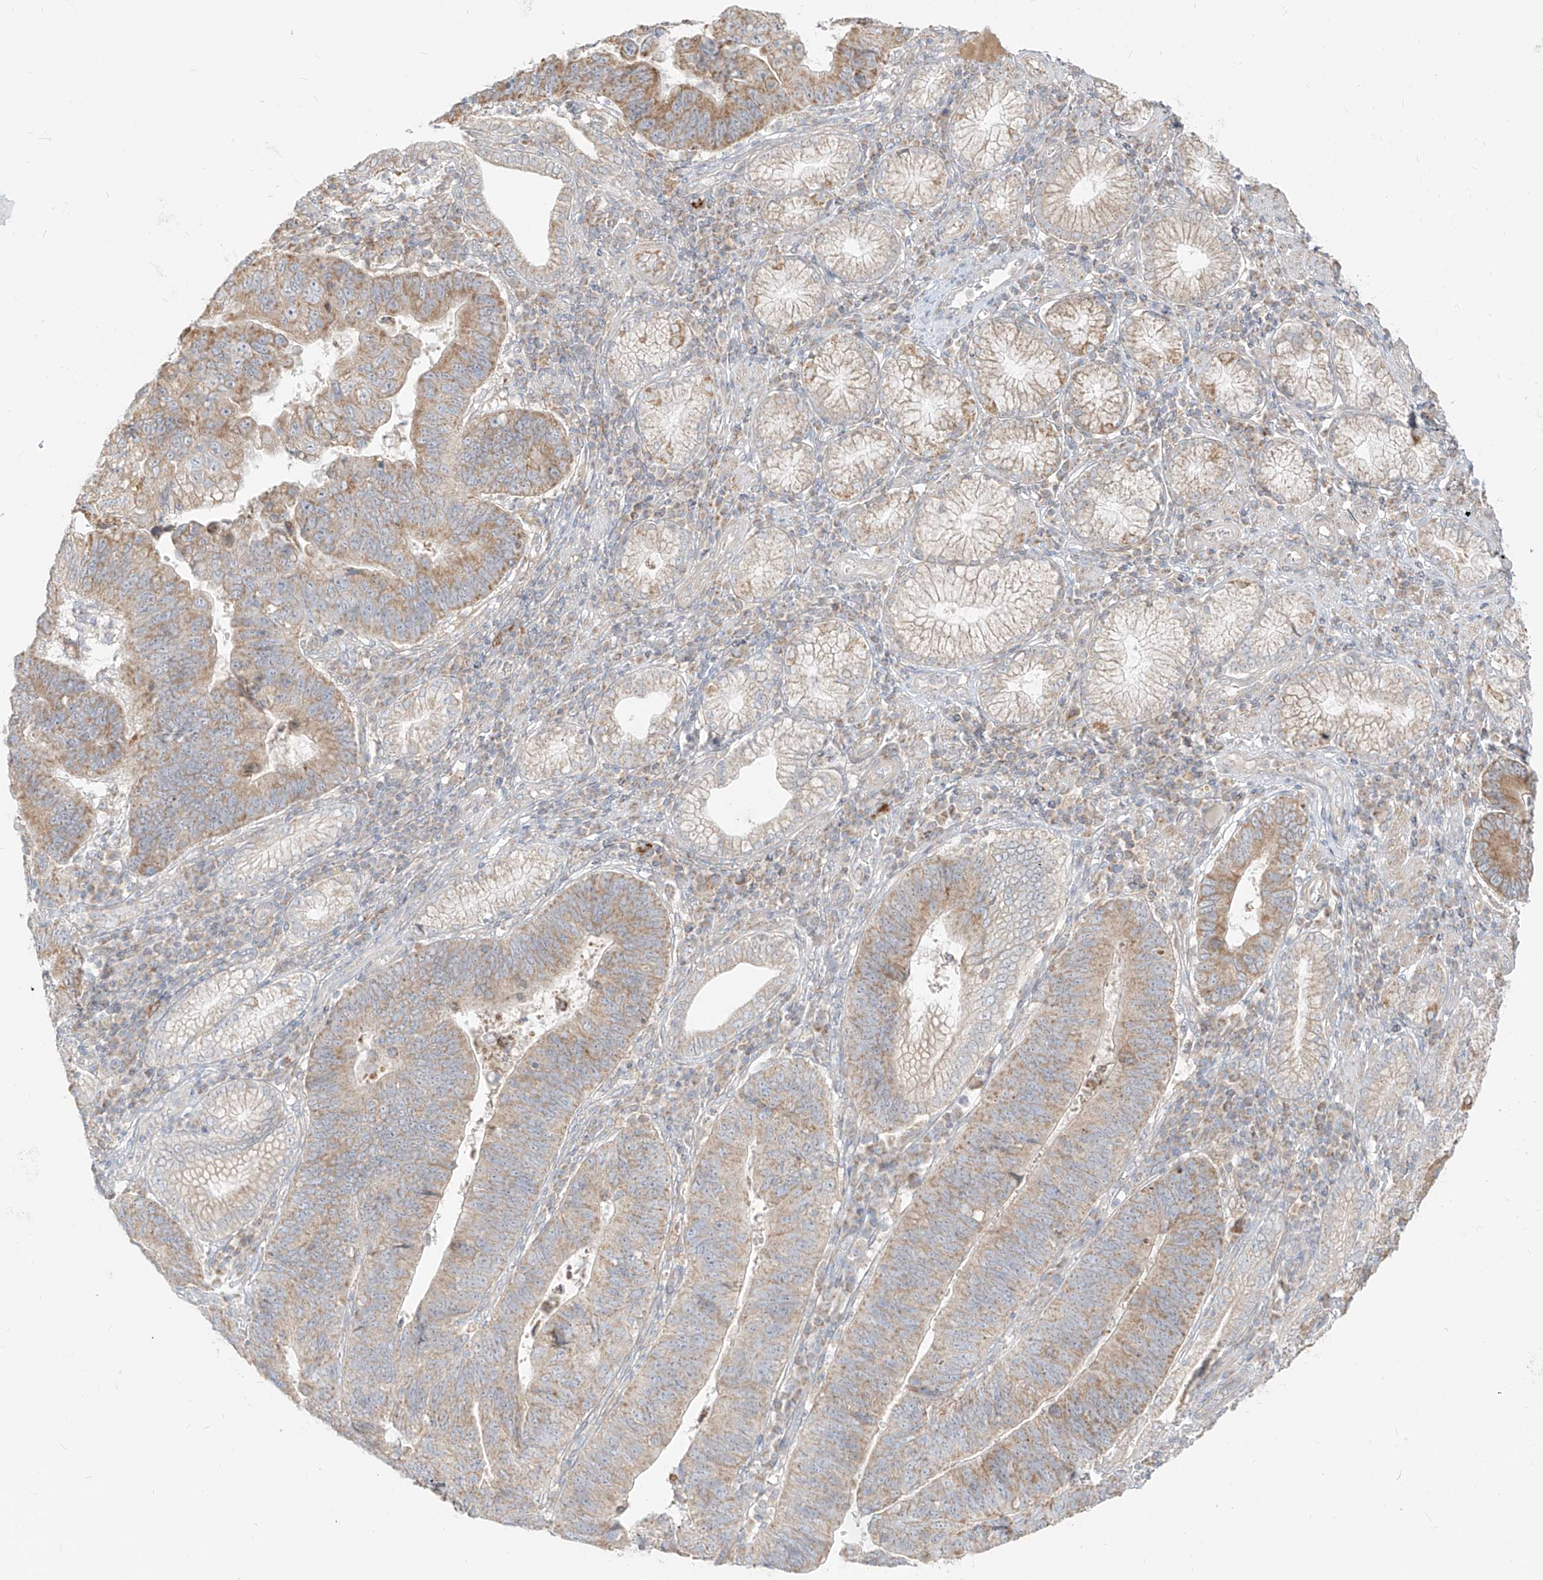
{"staining": {"intensity": "moderate", "quantity": ">75%", "location": "cytoplasmic/membranous"}, "tissue": "stomach cancer", "cell_type": "Tumor cells", "image_type": "cancer", "snomed": [{"axis": "morphology", "description": "Adenocarcinoma, NOS"}, {"axis": "topography", "description": "Stomach"}], "caption": "DAB immunohistochemical staining of stomach cancer (adenocarcinoma) reveals moderate cytoplasmic/membranous protein staining in about >75% of tumor cells.", "gene": "ZIM3", "patient": {"sex": "male", "age": 59}}